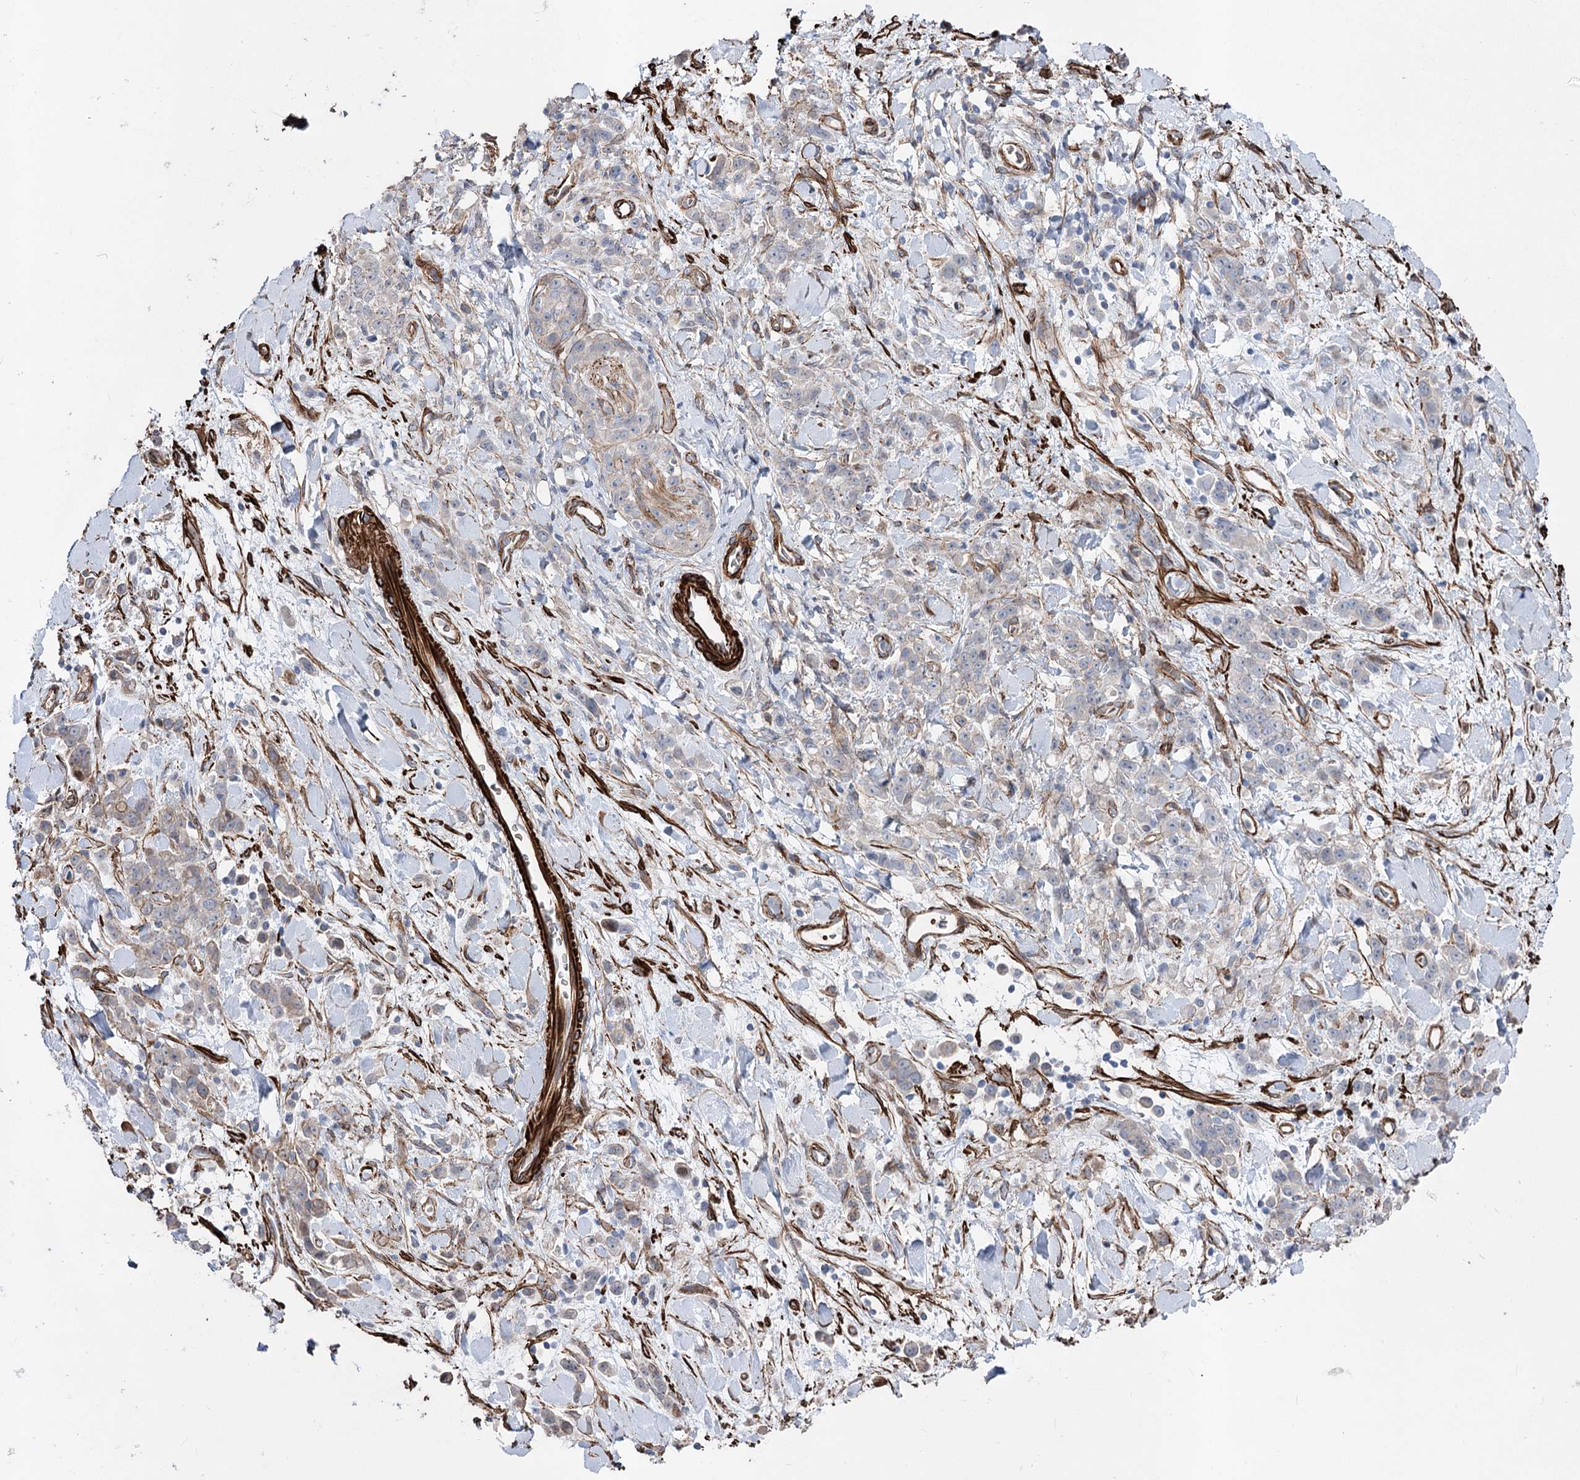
{"staining": {"intensity": "weak", "quantity": "<25%", "location": "cytoplasmic/membranous"}, "tissue": "stomach cancer", "cell_type": "Tumor cells", "image_type": "cancer", "snomed": [{"axis": "morphology", "description": "Normal tissue, NOS"}, {"axis": "morphology", "description": "Adenocarcinoma, NOS"}, {"axis": "topography", "description": "Stomach"}], "caption": "The micrograph reveals no significant staining in tumor cells of adenocarcinoma (stomach).", "gene": "ARHGAP20", "patient": {"sex": "male", "age": 82}}